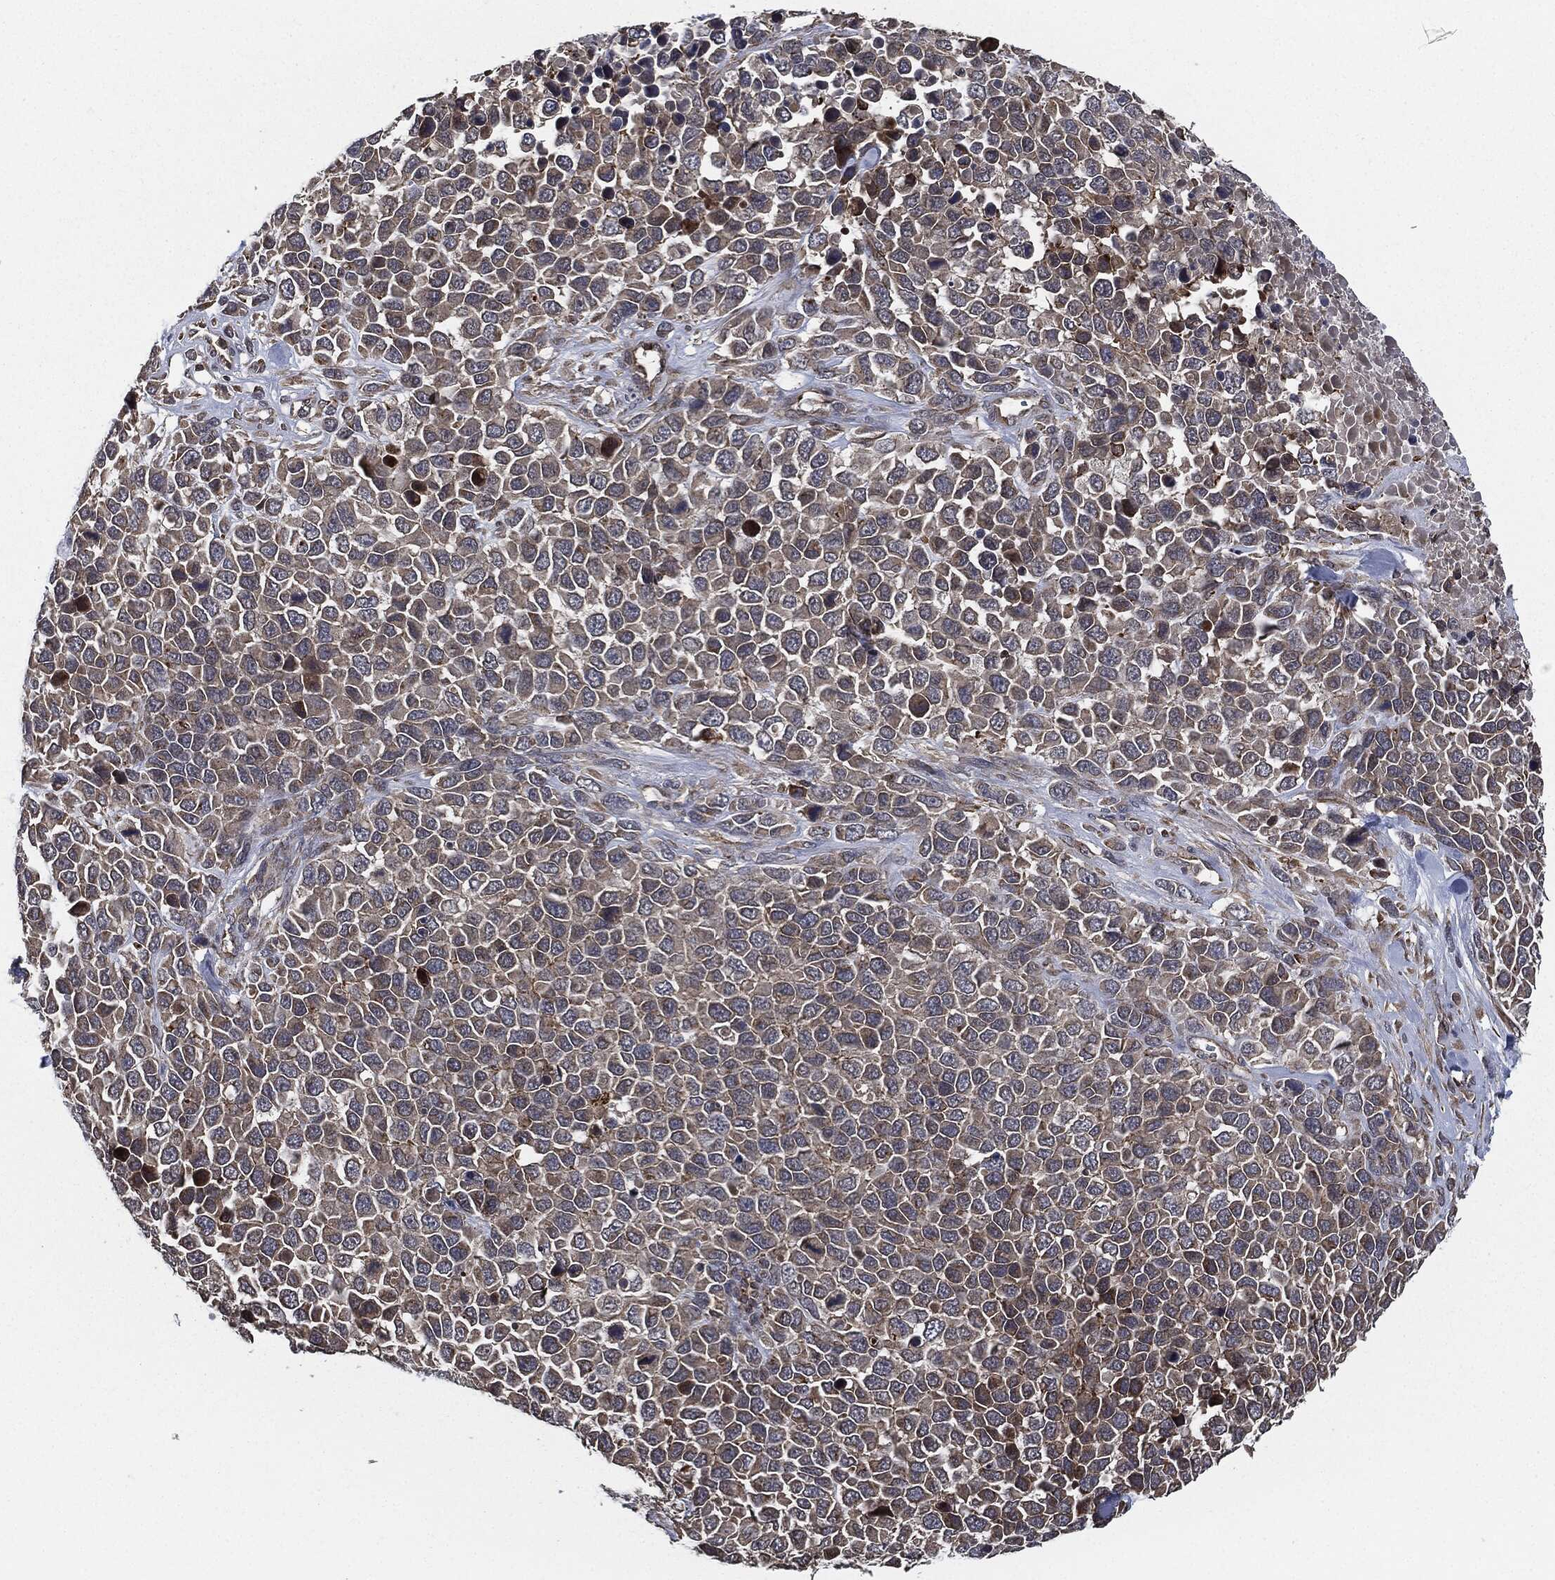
{"staining": {"intensity": "moderate", "quantity": "<25%", "location": "cytoplasmic/membranous"}, "tissue": "melanoma", "cell_type": "Tumor cells", "image_type": "cancer", "snomed": [{"axis": "morphology", "description": "Malignant melanoma, Metastatic site"}, {"axis": "topography", "description": "Skin"}], "caption": "A brown stain shows moderate cytoplasmic/membranous expression of a protein in melanoma tumor cells. (brown staining indicates protein expression, while blue staining denotes nuclei).", "gene": "UBR1", "patient": {"sex": "male", "age": 84}}